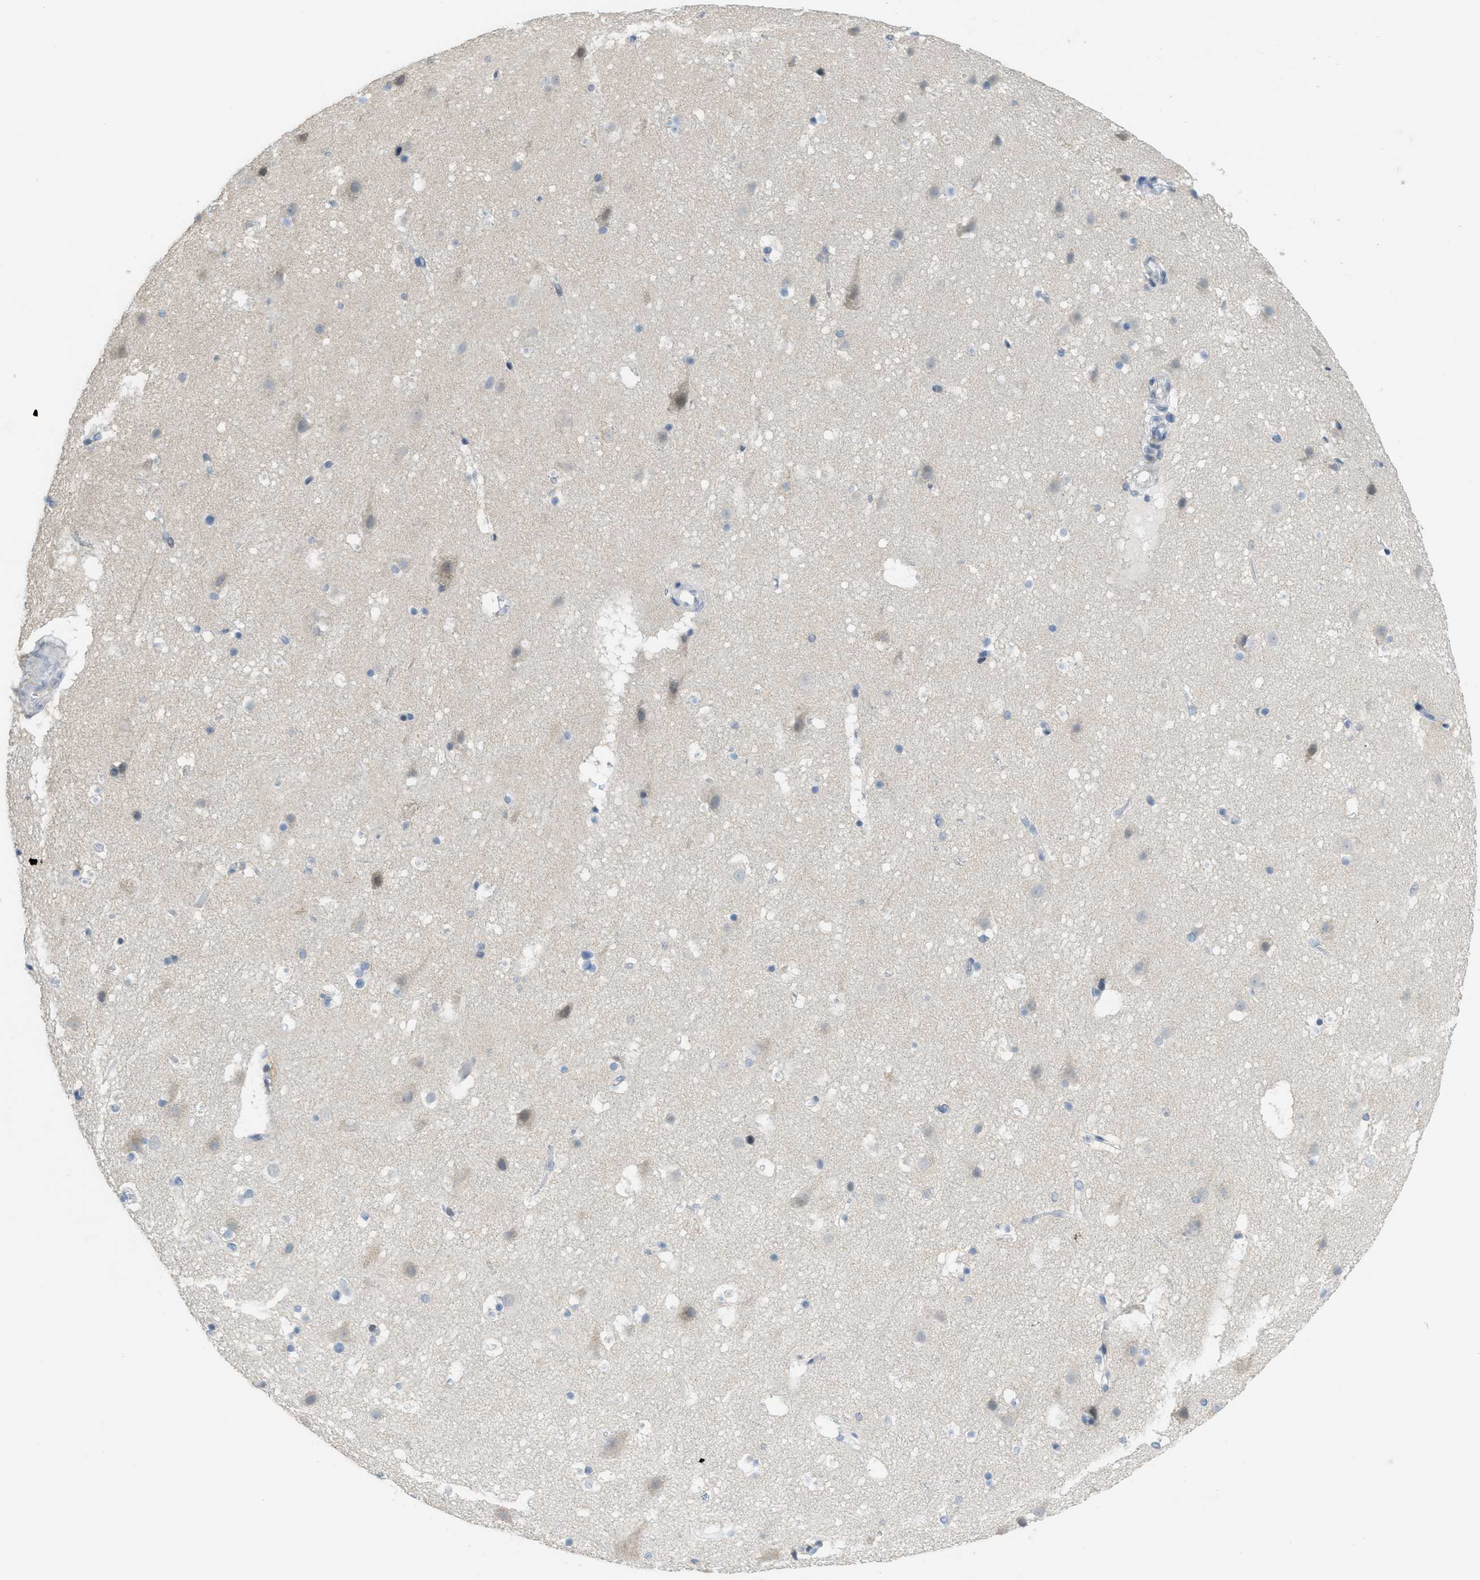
{"staining": {"intensity": "negative", "quantity": "none", "location": "none"}, "tissue": "cerebral cortex", "cell_type": "Endothelial cells", "image_type": "normal", "snomed": [{"axis": "morphology", "description": "Normal tissue, NOS"}, {"axis": "topography", "description": "Cerebral cortex"}], "caption": "A high-resolution histopathology image shows IHC staining of benign cerebral cortex, which exhibits no significant positivity in endothelial cells.", "gene": "TXNDC2", "patient": {"sex": "male", "age": 45}}